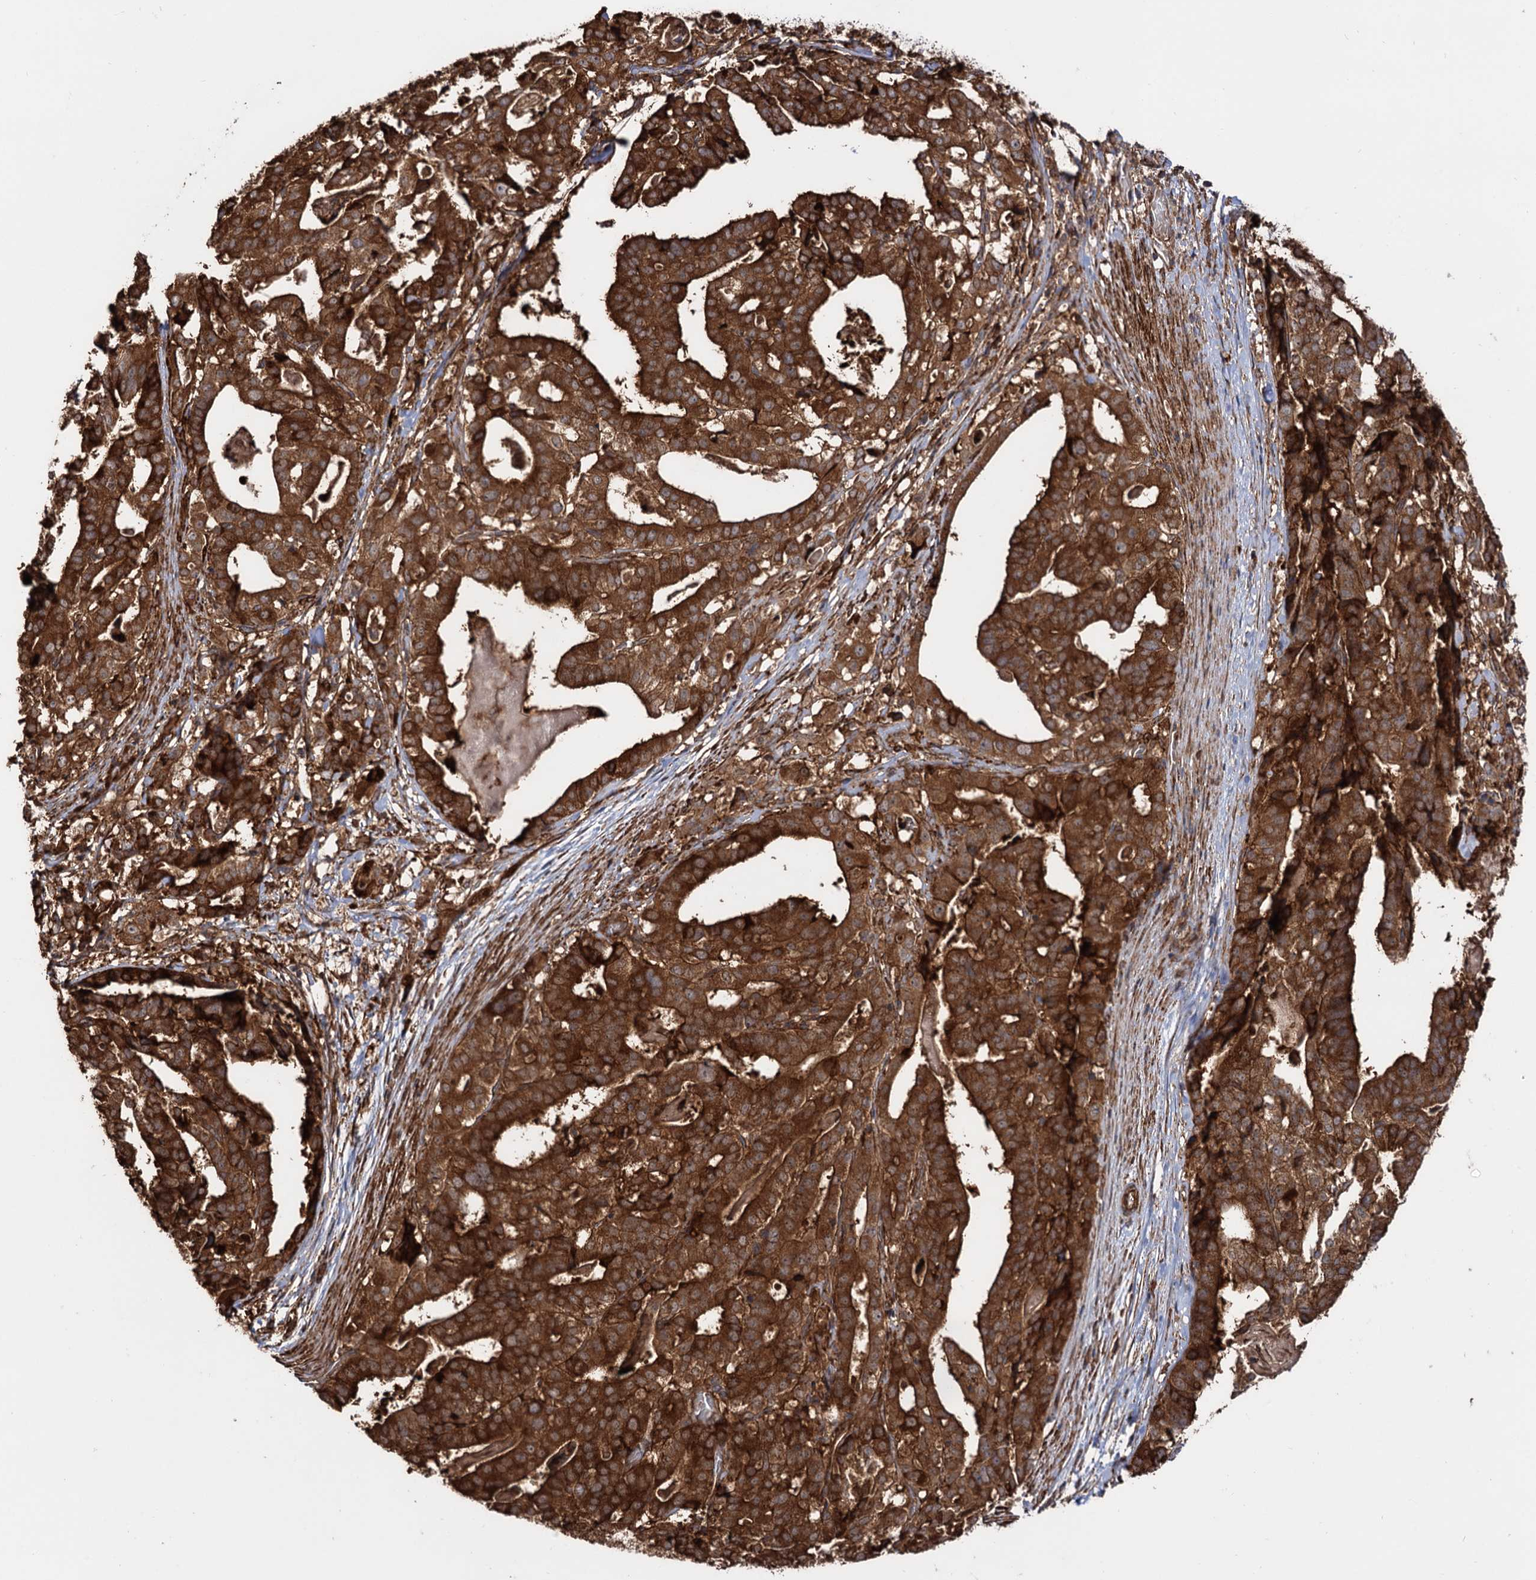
{"staining": {"intensity": "strong", "quantity": ">75%", "location": "cytoplasmic/membranous"}, "tissue": "stomach cancer", "cell_type": "Tumor cells", "image_type": "cancer", "snomed": [{"axis": "morphology", "description": "Adenocarcinoma, NOS"}, {"axis": "topography", "description": "Stomach"}], "caption": "Strong cytoplasmic/membranous protein staining is identified in approximately >75% of tumor cells in stomach adenocarcinoma.", "gene": "ATP8B4", "patient": {"sex": "male", "age": 48}}